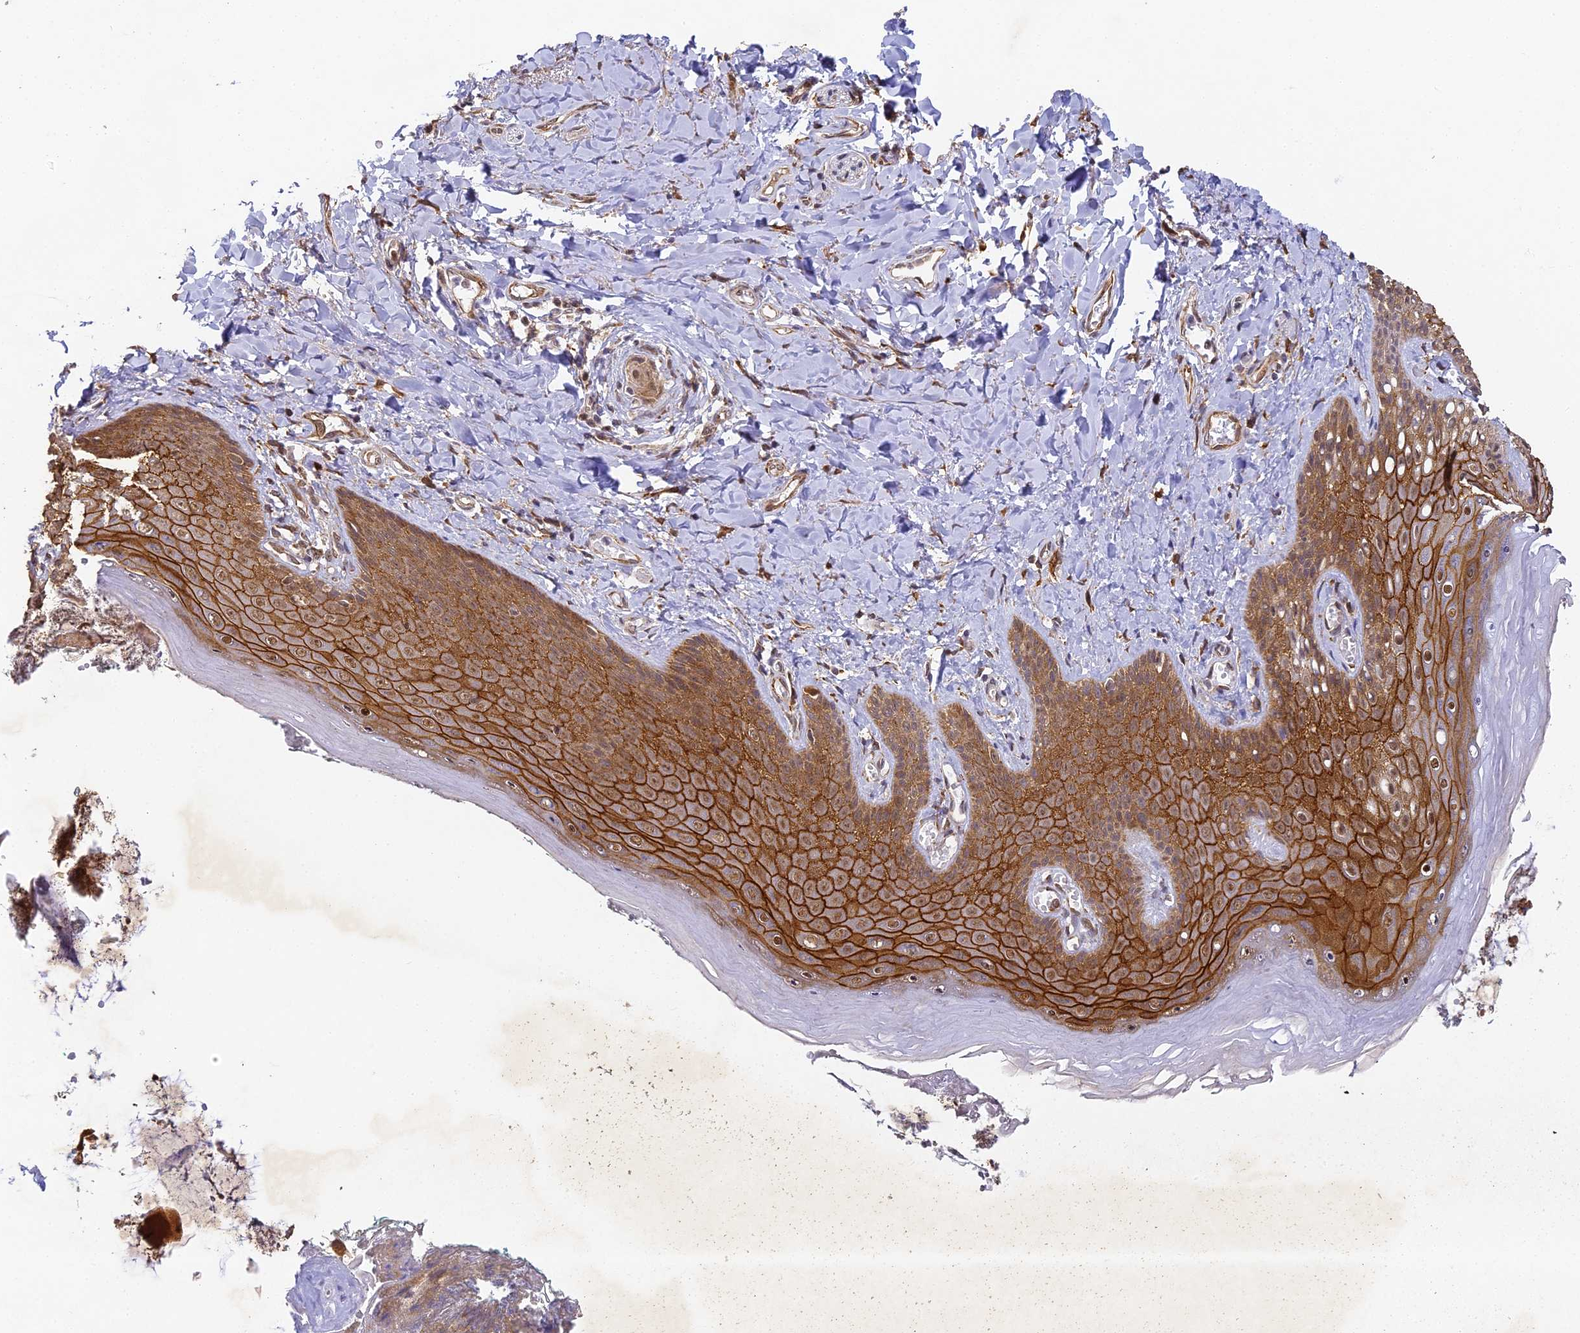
{"staining": {"intensity": "strong", "quantity": ">75%", "location": "cytoplasmic/membranous,nuclear"}, "tissue": "skin", "cell_type": "Epidermal cells", "image_type": "normal", "snomed": [{"axis": "morphology", "description": "Normal tissue, NOS"}, {"axis": "topography", "description": "Anal"}], "caption": "Brown immunohistochemical staining in unremarkable skin shows strong cytoplasmic/membranous,nuclear positivity in about >75% of epidermal cells. The staining was performed using DAB to visualize the protein expression in brown, while the nuclei were stained in blue with hematoxylin (Magnification: 20x).", "gene": "DNAAF10", "patient": {"sex": "male", "age": 78}}